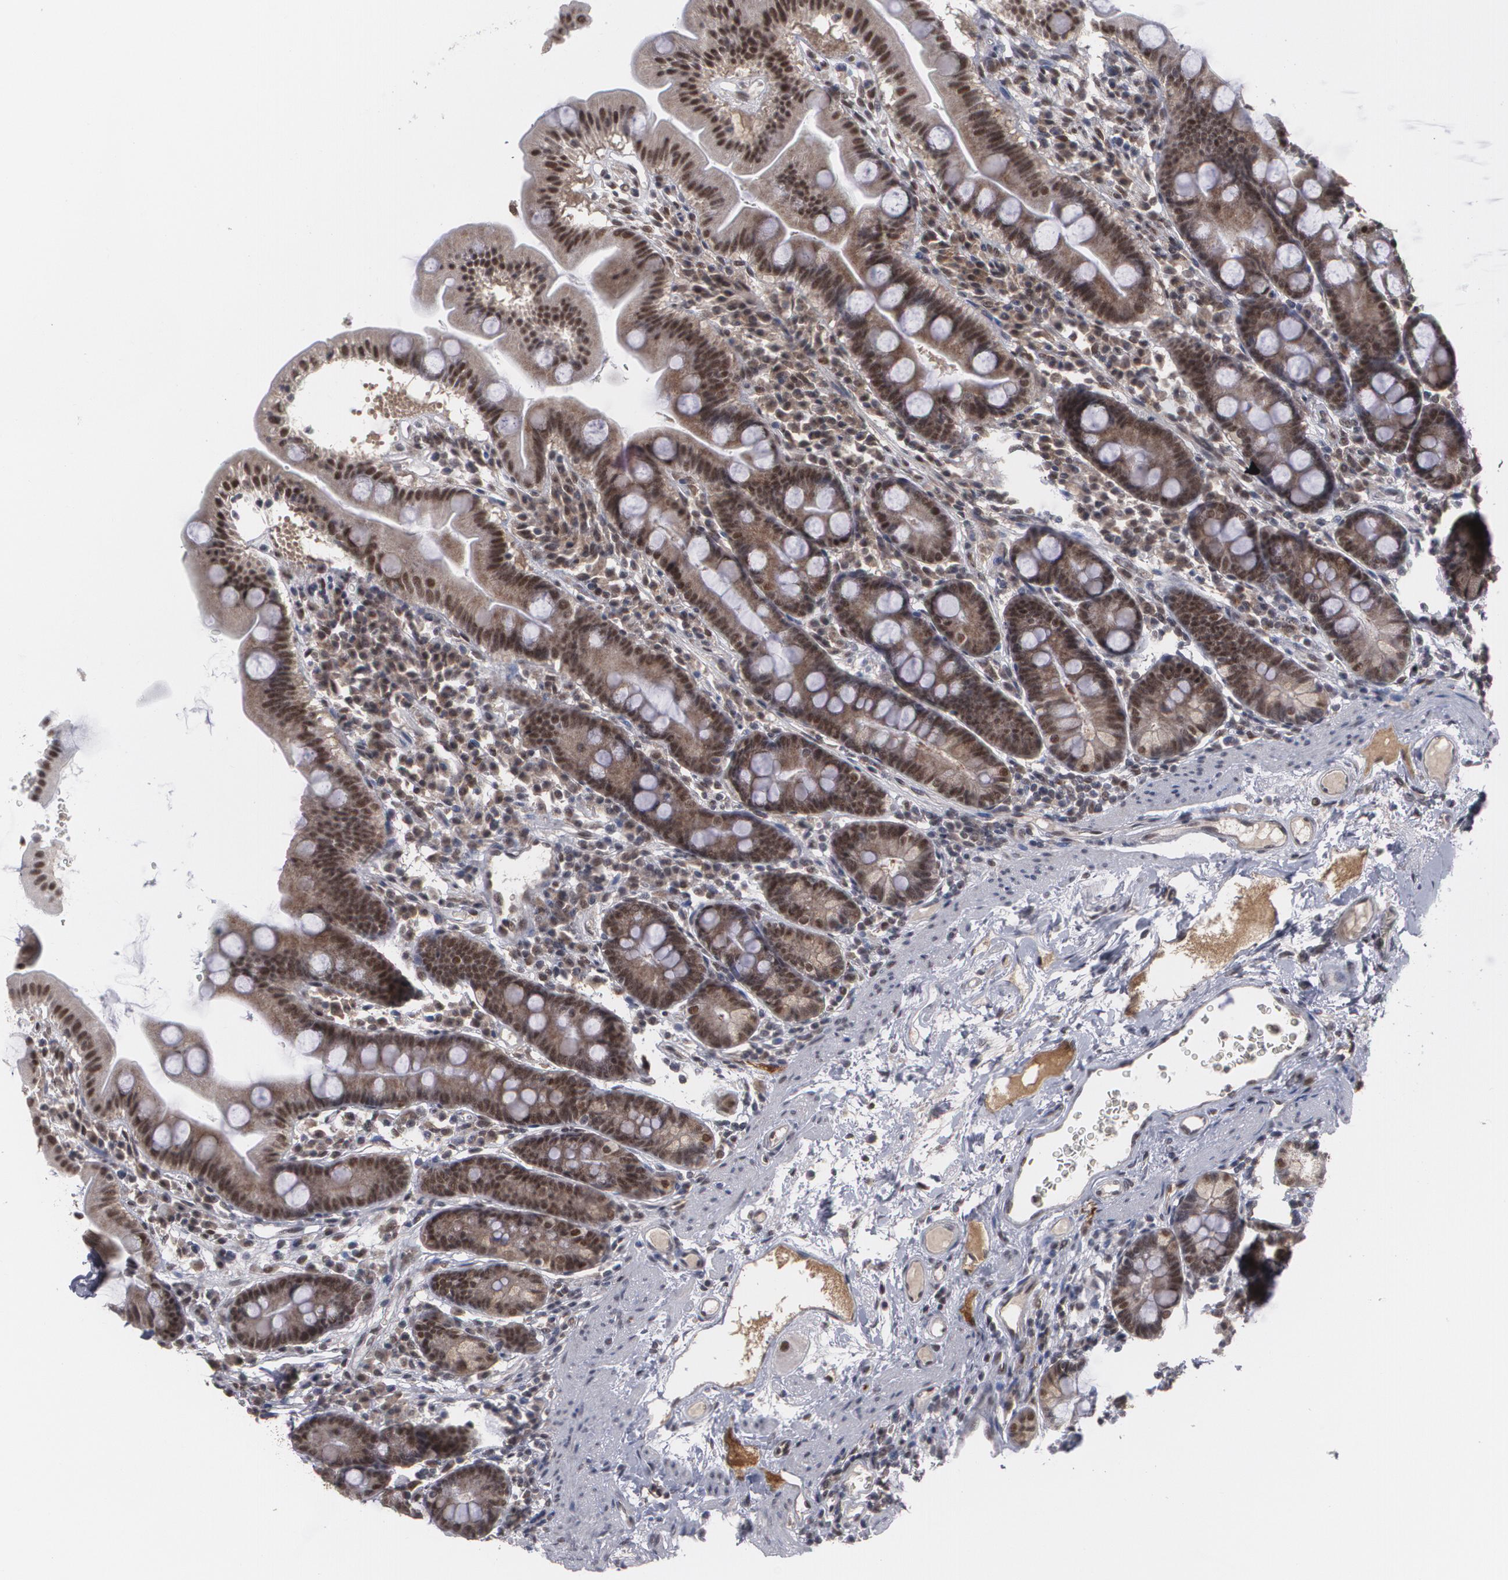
{"staining": {"intensity": "strong", "quantity": ">75%", "location": "nuclear"}, "tissue": "duodenum", "cell_type": "Glandular cells", "image_type": "normal", "snomed": [{"axis": "morphology", "description": "Normal tissue, NOS"}, {"axis": "topography", "description": "Duodenum"}], "caption": "DAB (3,3'-diaminobenzidine) immunohistochemical staining of unremarkable duodenum shows strong nuclear protein positivity in approximately >75% of glandular cells.", "gene": "INTS6L", "patient": {"sex": "male", "age": 50}}